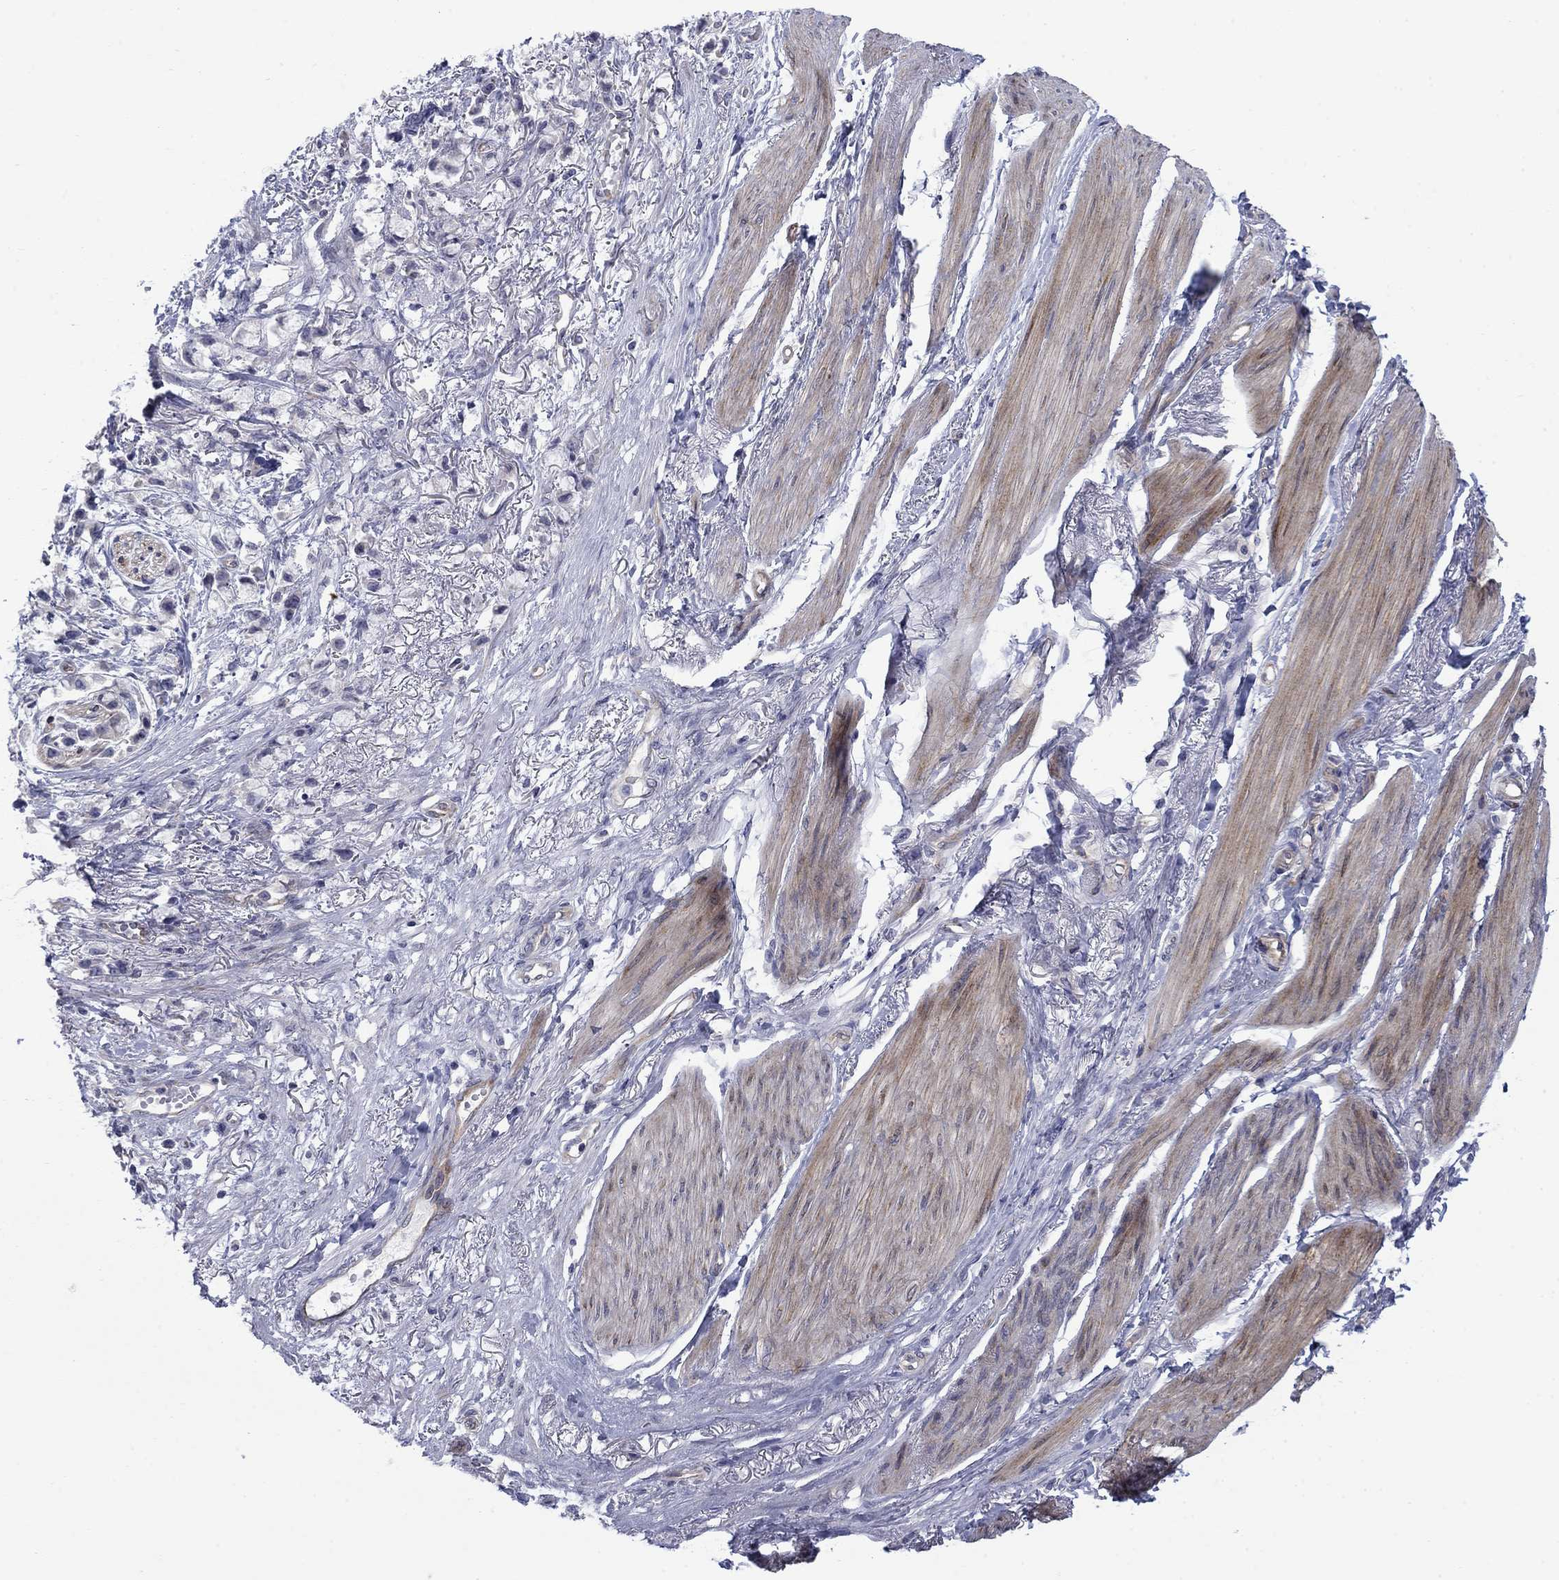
{"staining": {"intensity": "negative", "quantity": "none", "location": "none"}, "tissue": "stomach cancer", "cell_type": "Tumor cells", "image_type": "cancer", "snomed": [{"axis": "morphology", "description": "Adenocarcinoma, NOS"}, {"axis": "topography", "description": "Stomach"}], "caption": "The immunohistochemistry (IHC) photomicrograph has no significant staining in tumor cells of adenocarcinoma (stomach) tissue.", "gene": "FXR1", "patient": {"sex": "female", "age": 81}}